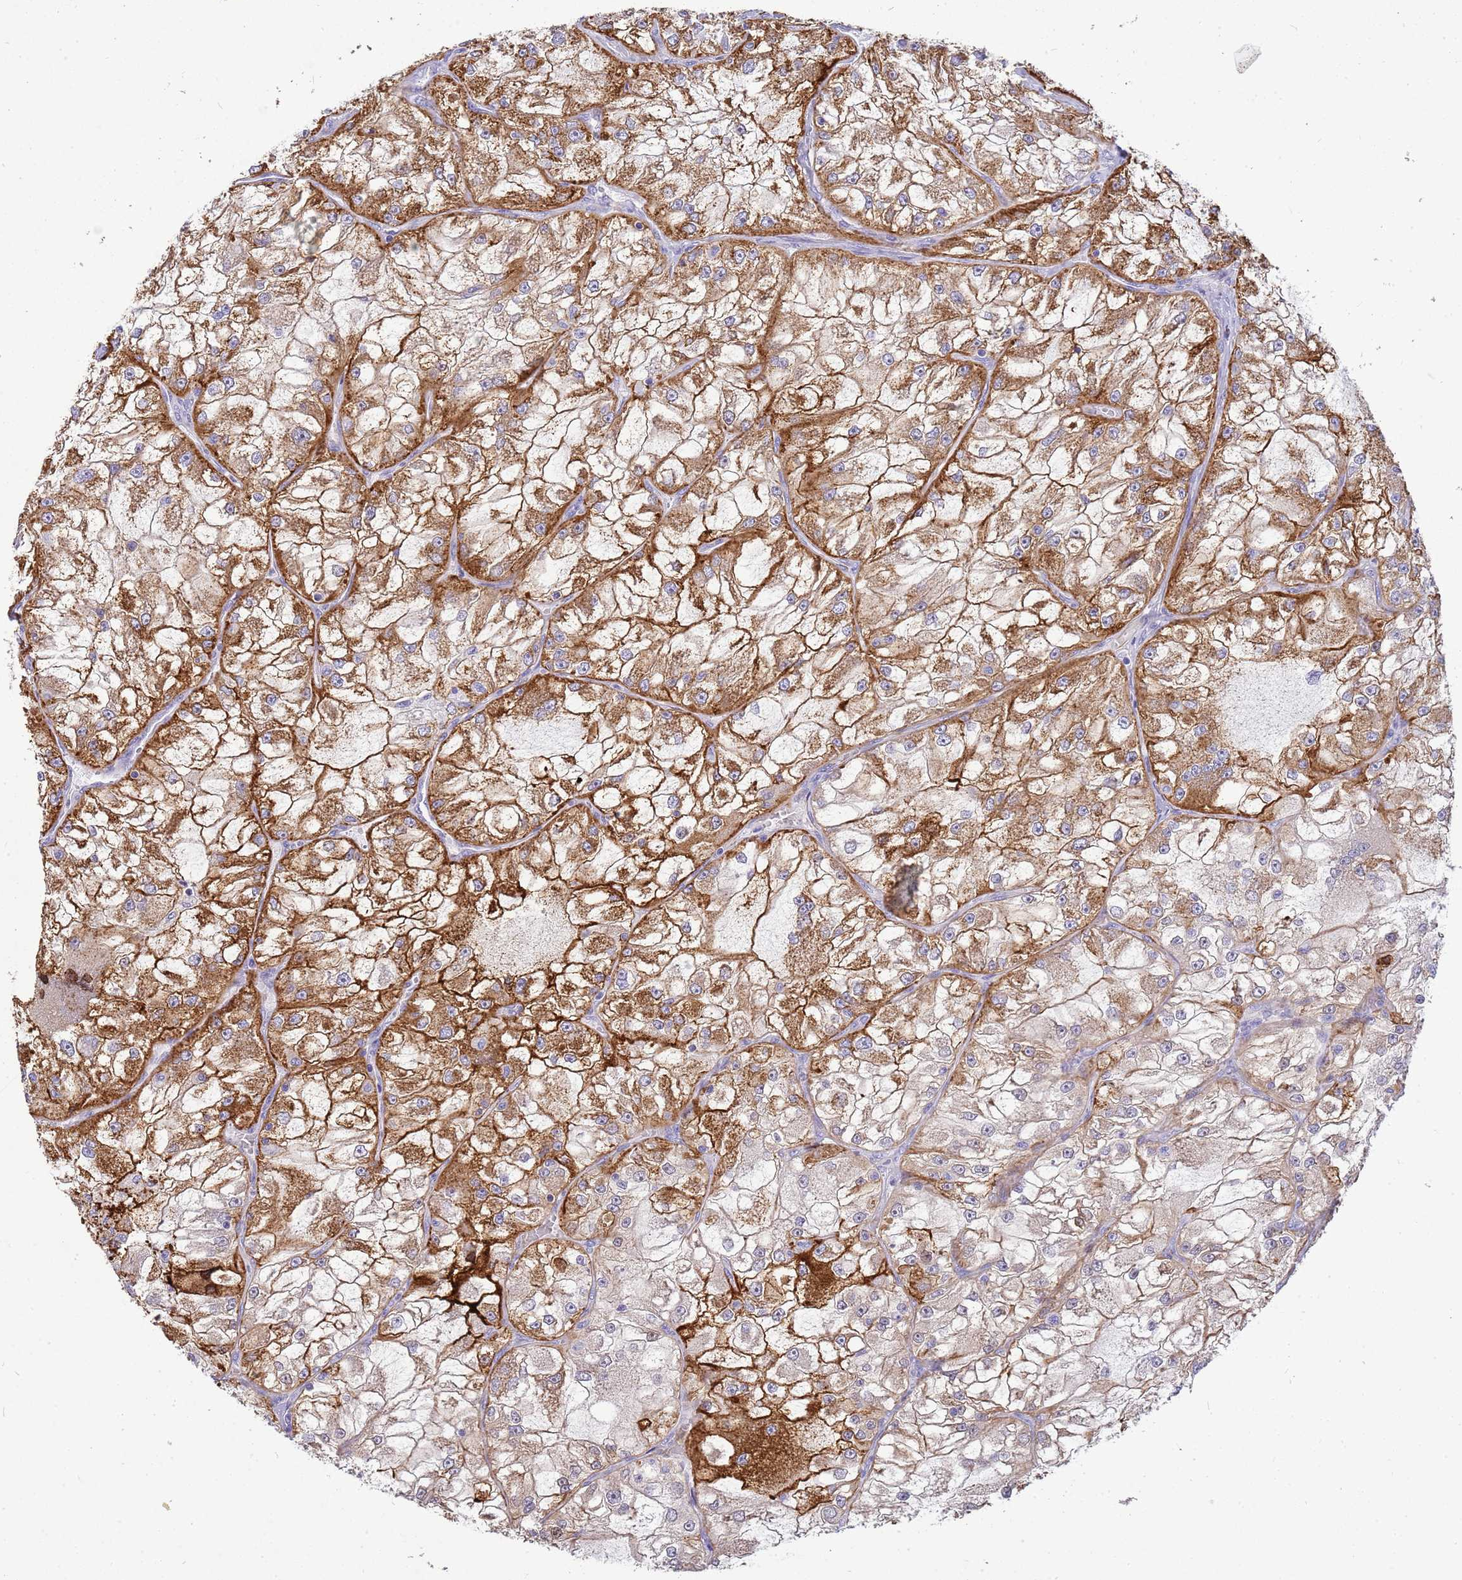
{"staining": {"intensity": "moderate", "quantity": ">75%", "location": "cytoplasmic/membranous"}, "tissue": "renal cancer", "cell_type": "Tumor cells", "image_type": "cancer", "snomed": [{"axis": "morphology", "description": "Adenocarcinoma, NOS"}, {"axis": "topography", "description": "Kidney"}], "caption": "Adenocarcinoma (renal) was stained to show a protein in brown. There is medium levels of moderate cytoplasmic/membranous staining in approximately >75% of tumor cells.", "gene": "ZDHHC1", "patient": {"sex": "female", "age": 72}}